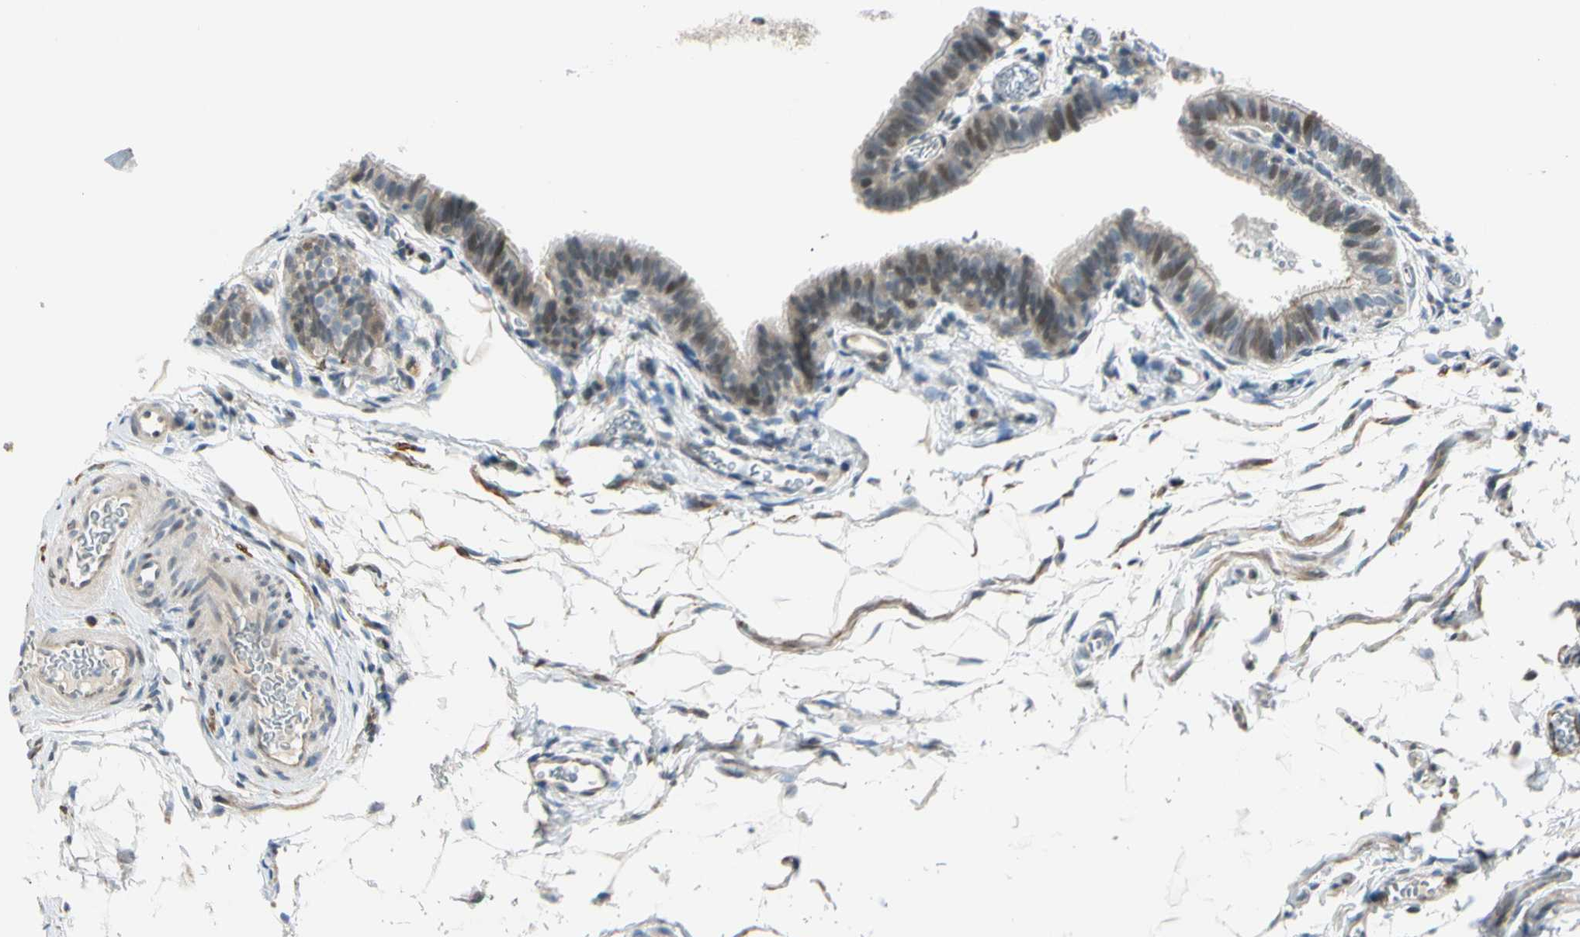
{"staining": {"intensity": "weak", "quantity": "<25%", "location": "cytoplasmic/membranous,nuclear"}, "tissue": "fallopian tube", "cell_type": "Glandular cells", "image_type": "normal", "snomed": [{"axis": "morphology", "description": "Normal tissue, NOS"}, {"axis": "topography", "description": "Fallopian tube"}, {"axis": "topography", "description": "Placenta"}], "caption": "Glandular cells are negative for brown protein staining in normal fallopian tube. Brightfield microscopy of IHC stained with DAB (3,3'-diaminobenzidine) (brown) and hematoxylin (blue), captured at high magnification.", "gene": "NPDC1", "patient": {"sex": "female", "age": 34}}